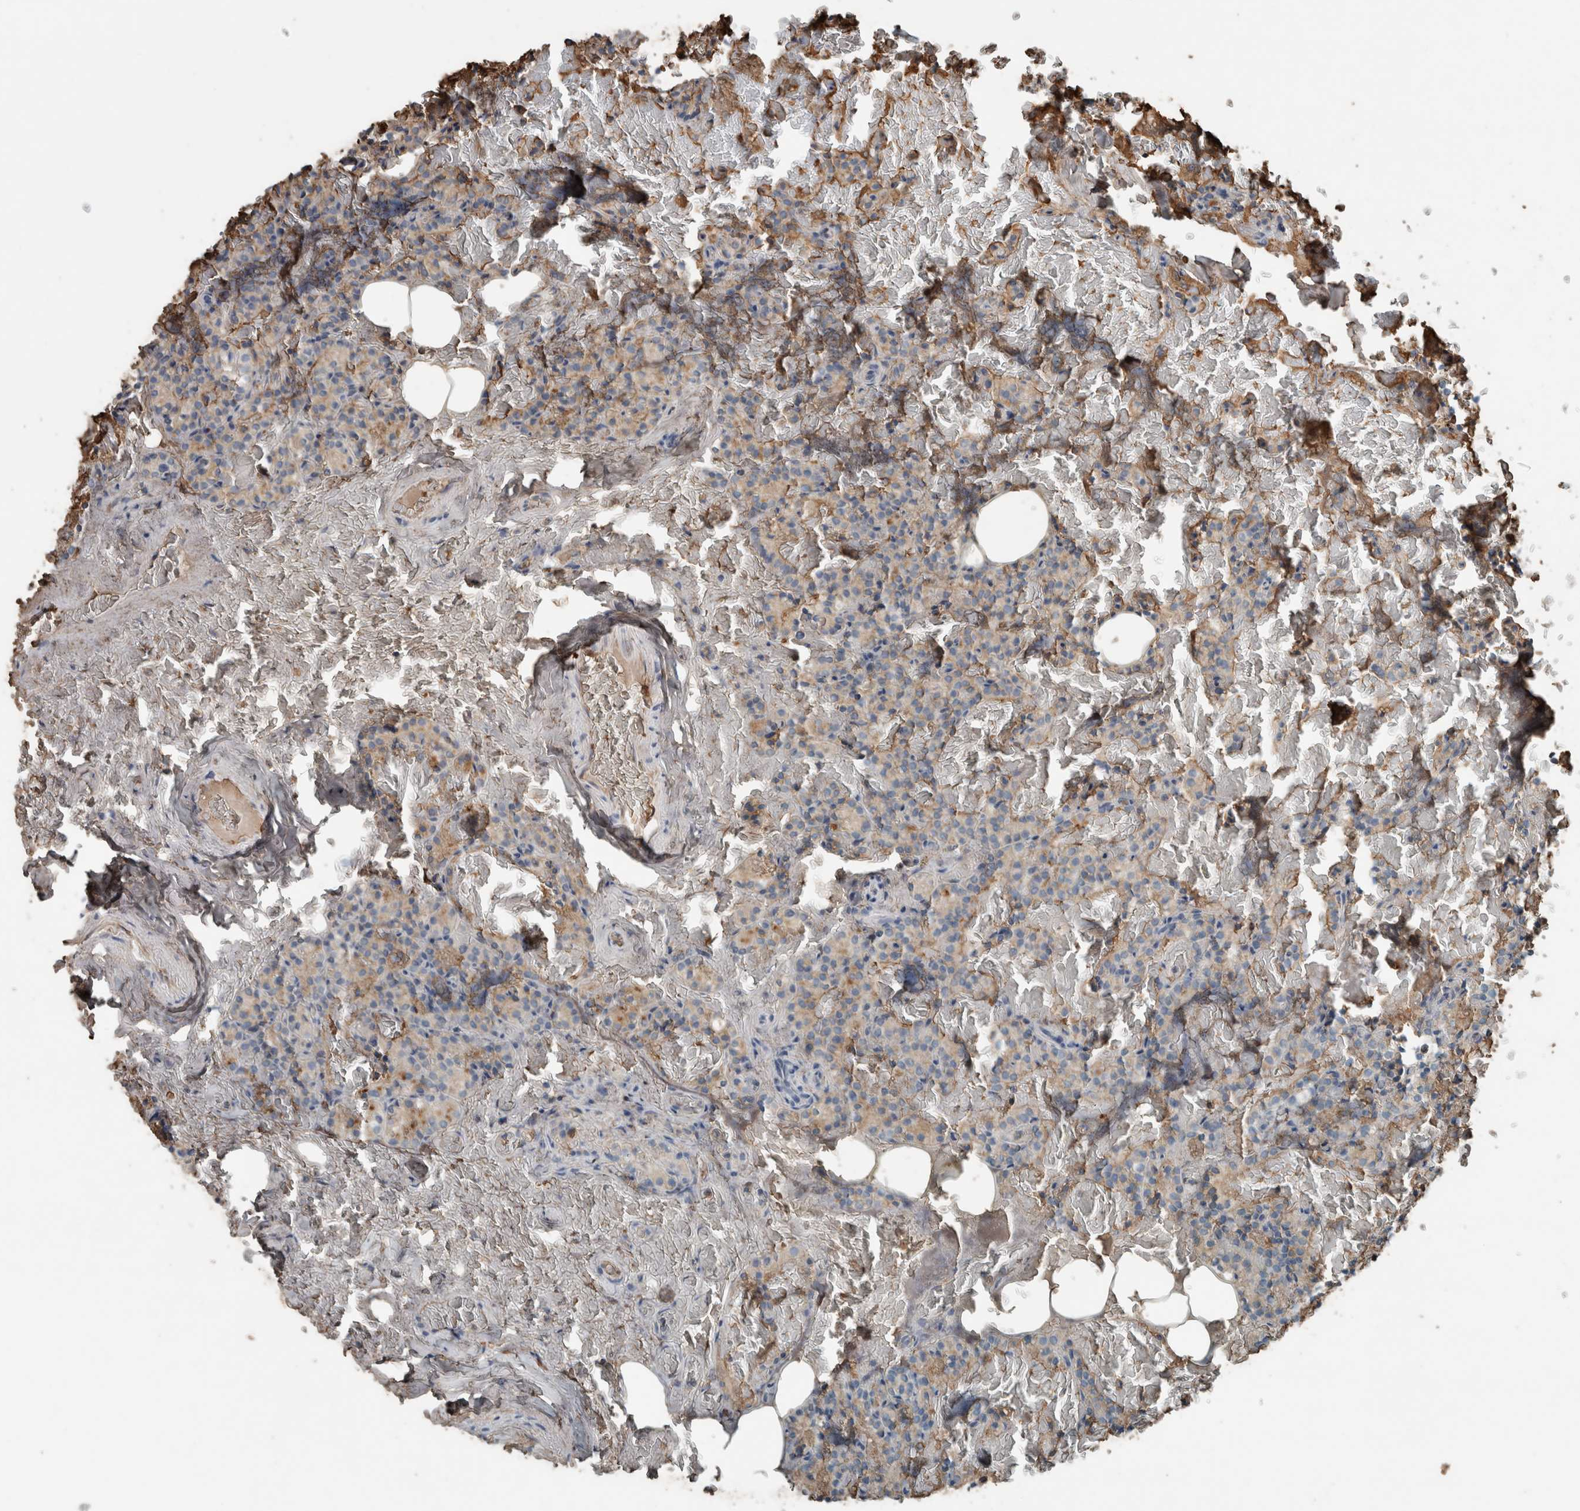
{"staining": {"intensity": "weak", "quantity": "25%-75%", "location": "cytoplasmic/membranous"}, "tissue": "parathyroid gland", "cell_type": "Glandular cells", "image_type": "normal", "snomed": [{"axis": "morphology", "description": "Normal tissue, NOS"}, {"axis": "topography", "description": "Parathyroid gland"}], "caption": "Immunohistochemistry (IHC) of normal human parathyroid gland reveals low levels of weak cytoplasmic/membranous positivity in about 25%-75% of glandular cells. (brown staining indicates protein expression, while blue staining denotes nuclei).", "gene": "USP34", "patient": {"sex": "female", "age": 78}}